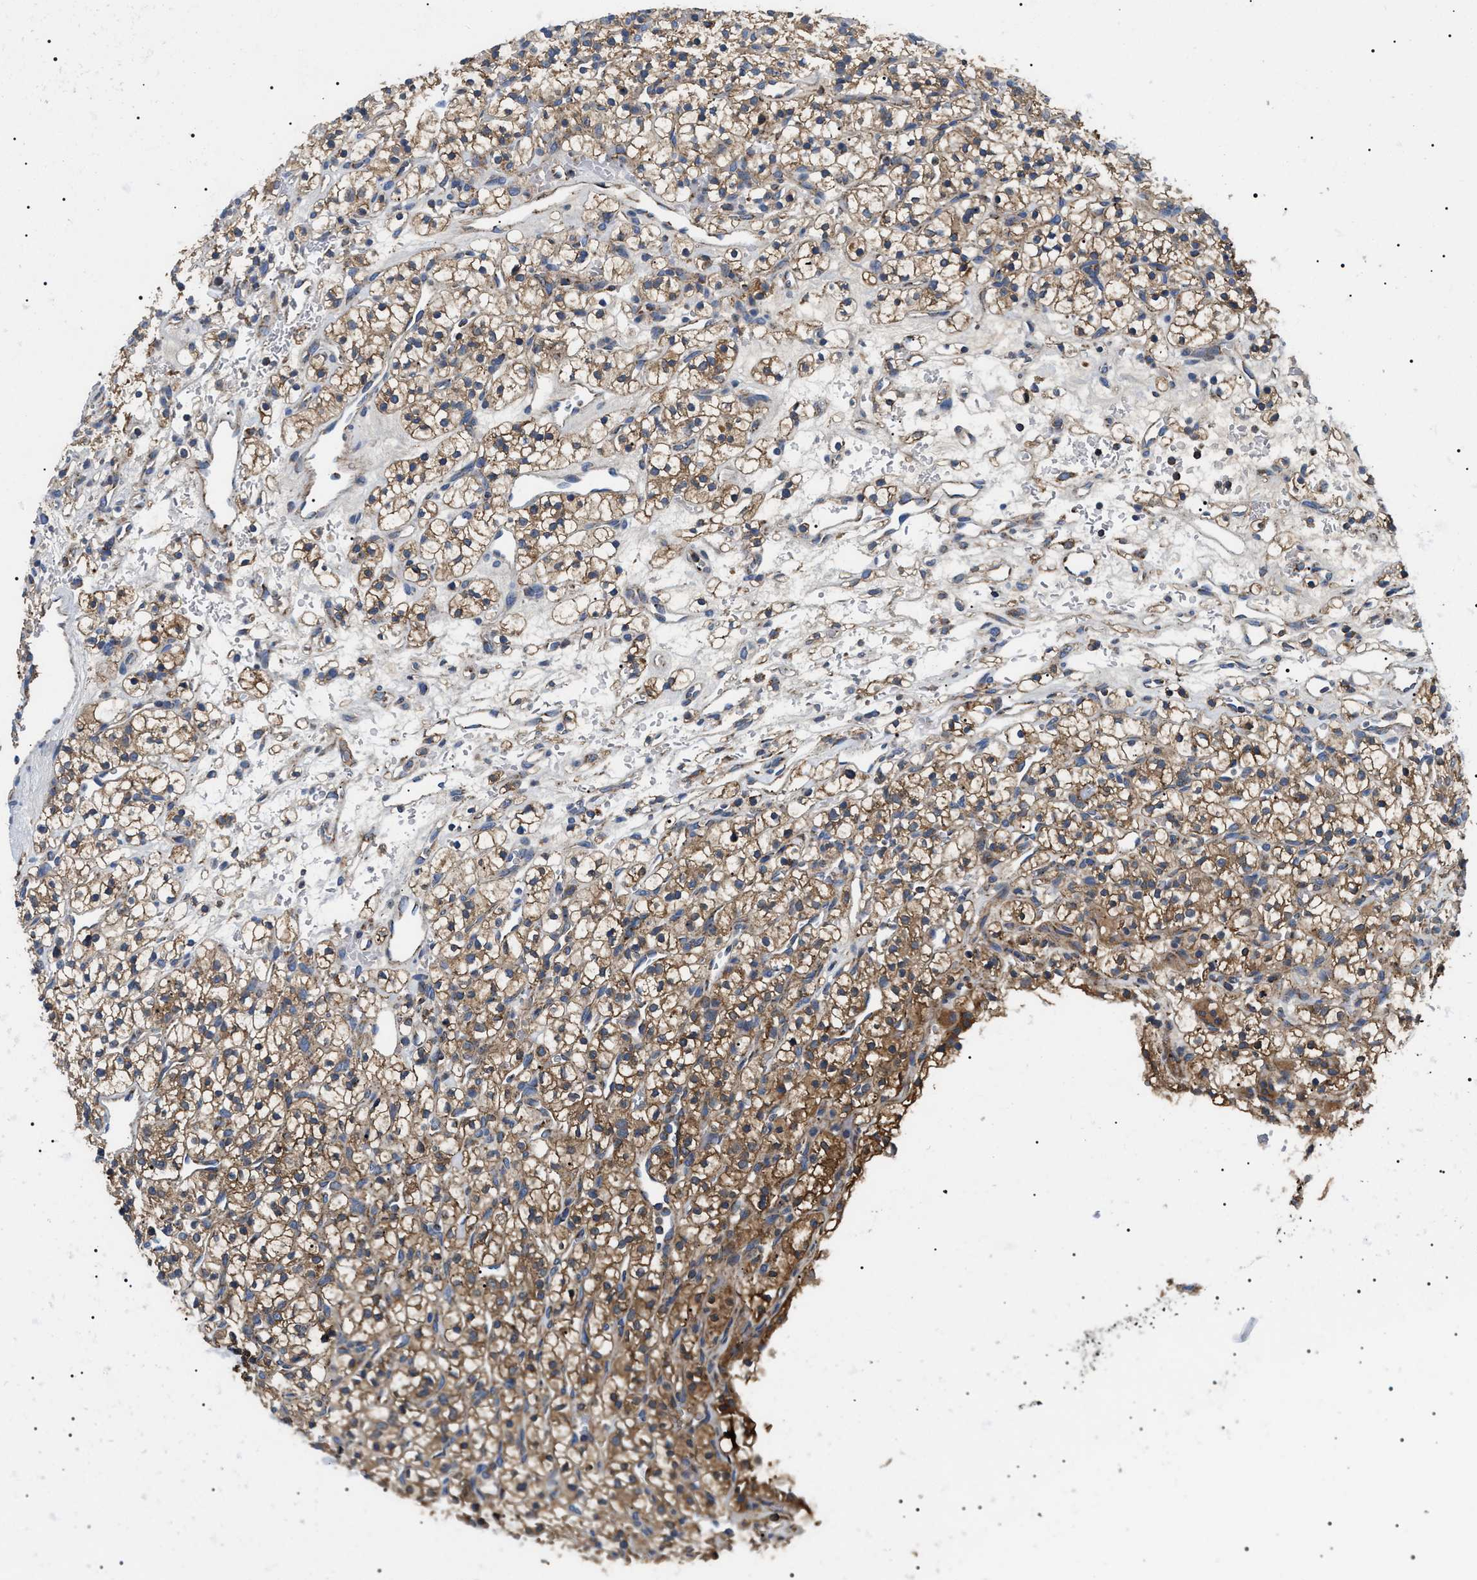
{"staining": {"intensity": "moderate", "quantity": ">75%", "location": "cytoplasmic/membranous"}, "tissue": "renal cancer", "cell_type": "Tumor cells", "image_type": "cancer", "snomed": [{"axis": "morphology", "description": "Adenocarcinoma, NOS"}, {"axis": "topography", "description": "Kidney"}], "caption": "Protein analysis of renal cancer tissue shows moderate cytoplasmic/membranous expression in about >75% of tumor cells.", "gene": "OXSM", "patient": {"sex": "female", "age": 57}}